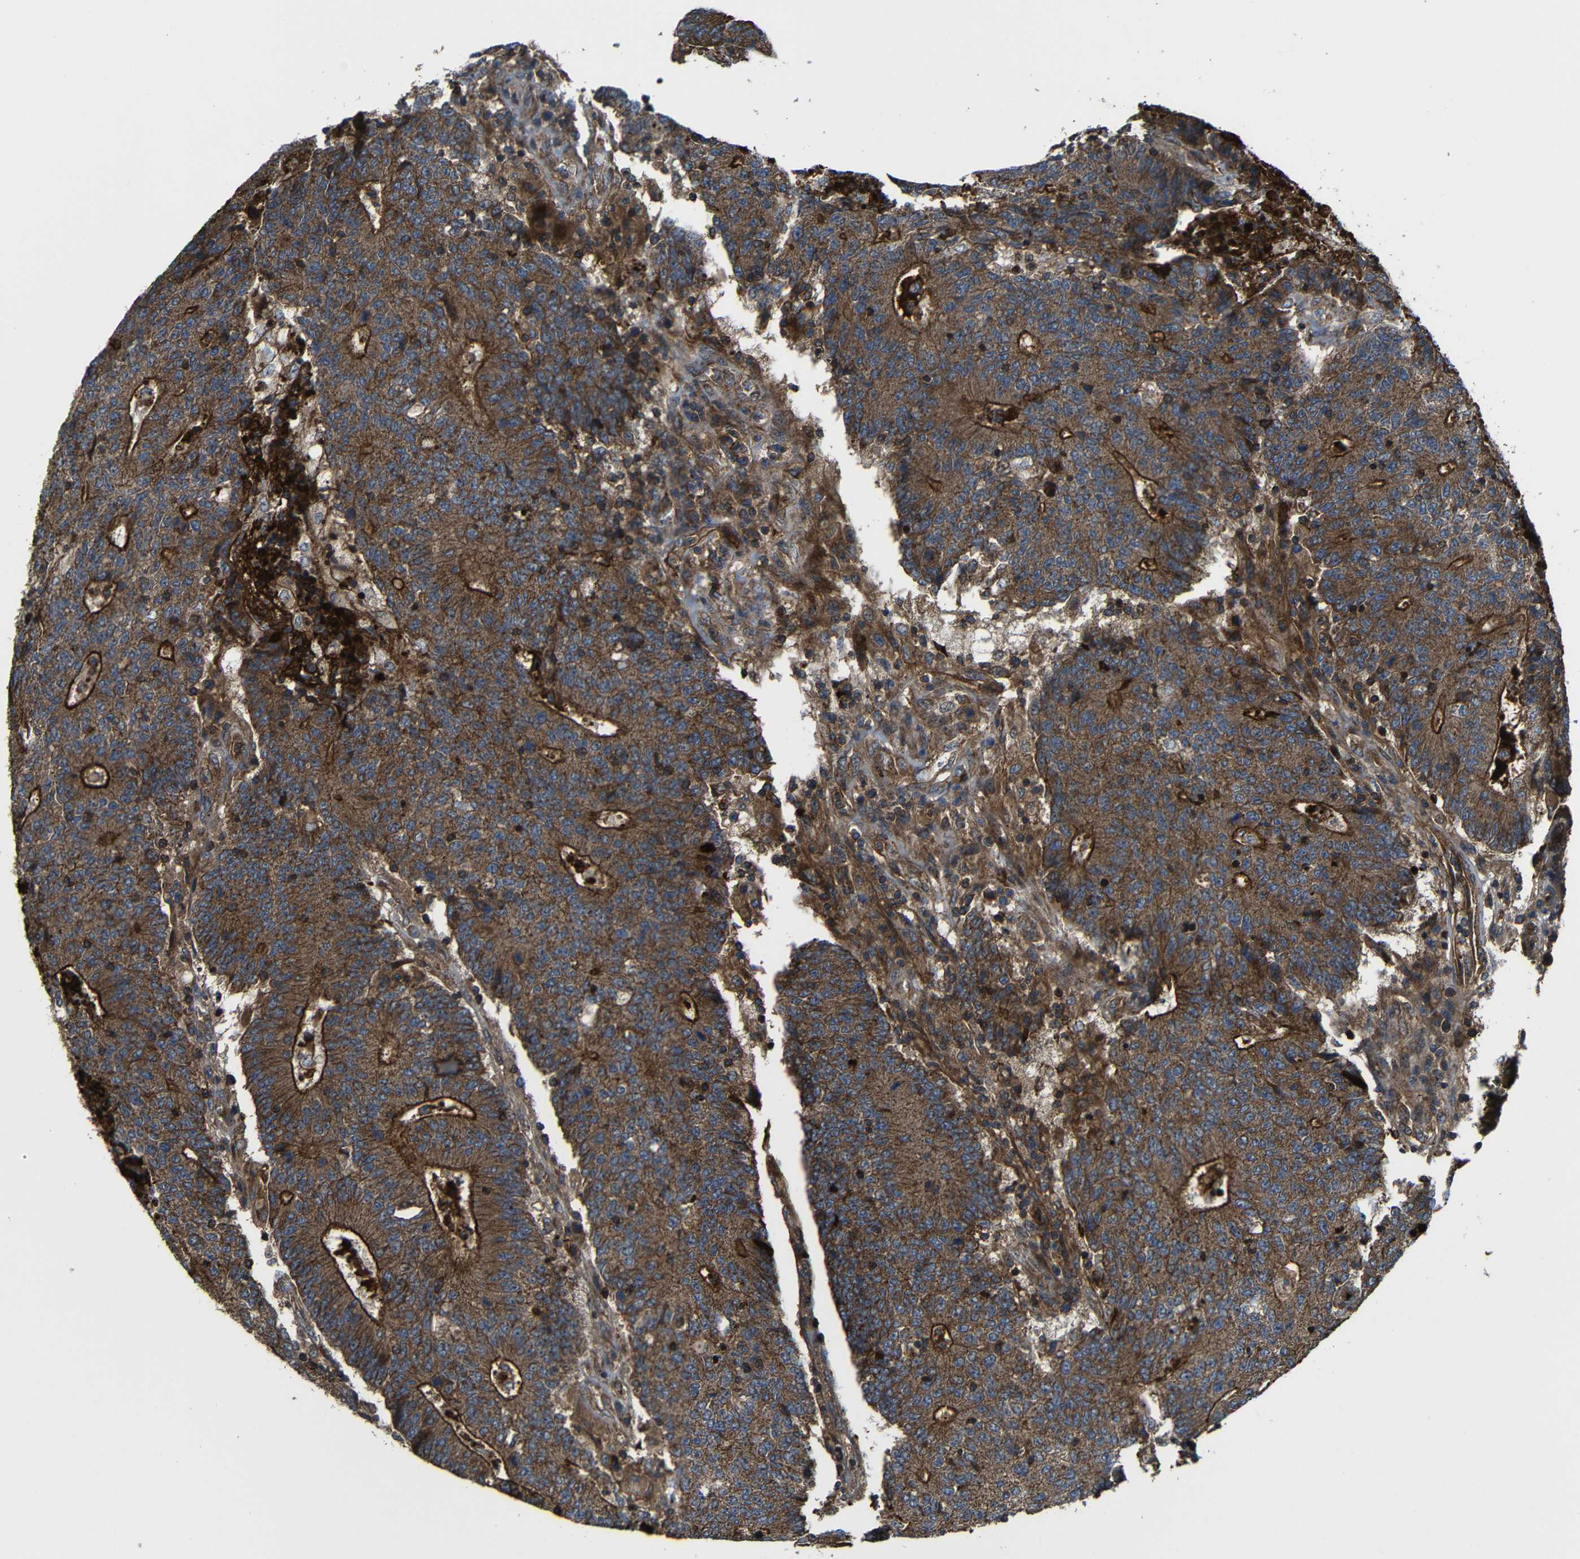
{"staining": {"intensity": "strong", "quantity": ">75%", "location": "cytoplasmic/membranous"}, "tissue": "colorectal cancer", "cell_type": "Tumor cells", "image_type": "cancer", "snomed": [{"axis": "morphology", "description": "Normal tissue, NOS"}, {"axis": "morphology", "description": "Adenocarcinoma, NOS"}, {"axis": "topography", "description": "Colon"}], "caption": "There is high levels of strong cytoplasmic/membranous positivity in tumor cells of adenocarcinoma (colorectal), as demonstrated by immunohistochemical staining (brown color).", "gene": "PTCH1", "patient": {"sex": "female", "age": 75}}